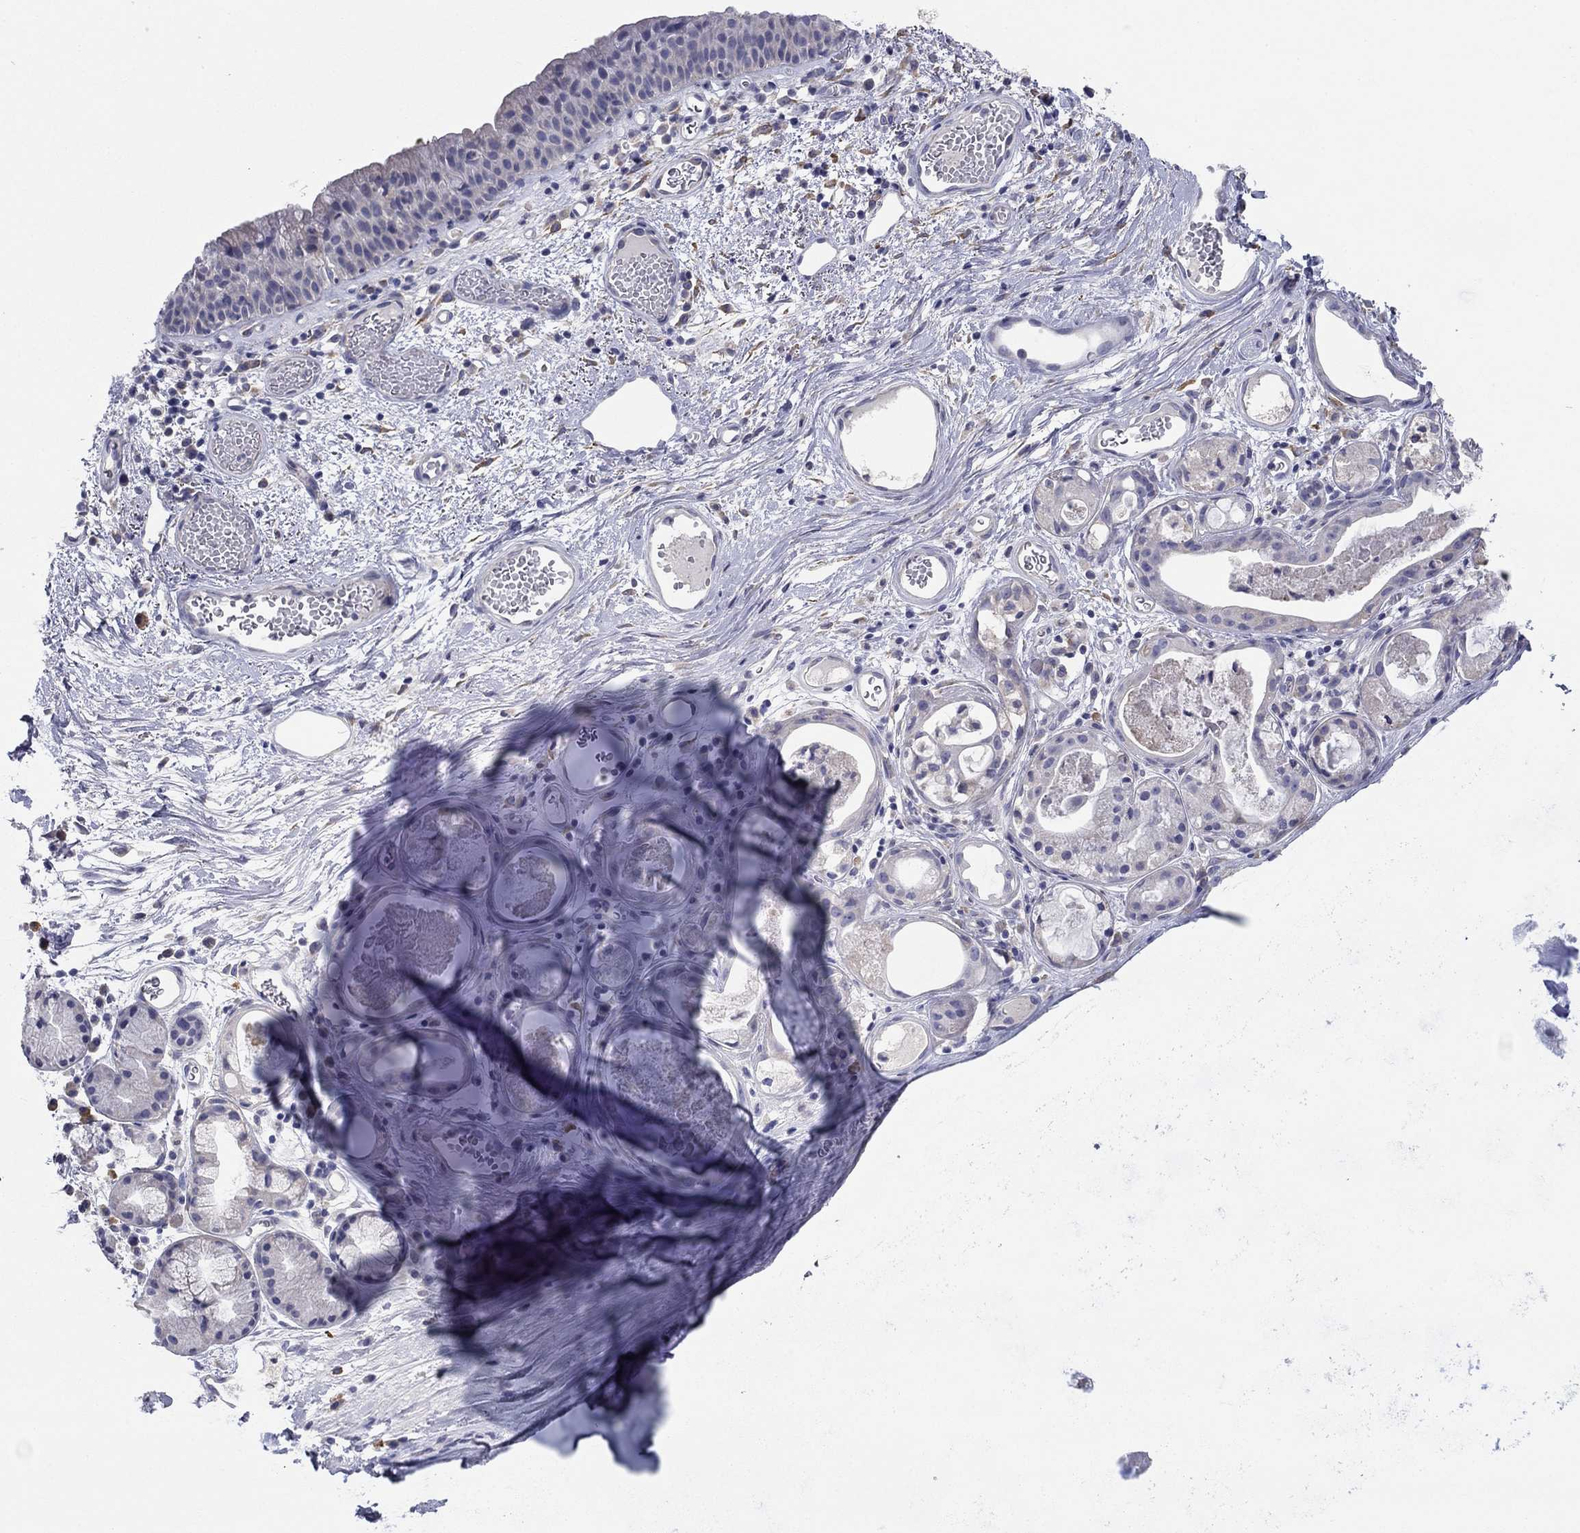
{"staining": {"intensity": "weak", "quantity": "25%-75%", "location": "cytoplasmic/membranous"}, "tissue": "adipose tissue", "cell_type": "Adipocytes", "image_type": "normal", "snomed": [{"axis": "morphology", "description": "Normal tissue, NOS"}, {"axis": "topography", "description": "Cartilage tissue"}], "caption": "Unremarkable adipose tissue displays weak cytoplasmic/membranous positivity in approximately 25%-75% of adipocytes Nuclei are stained in blue..", "gene": "GRK7", "patient": {"sex": "male", "age": 81}}